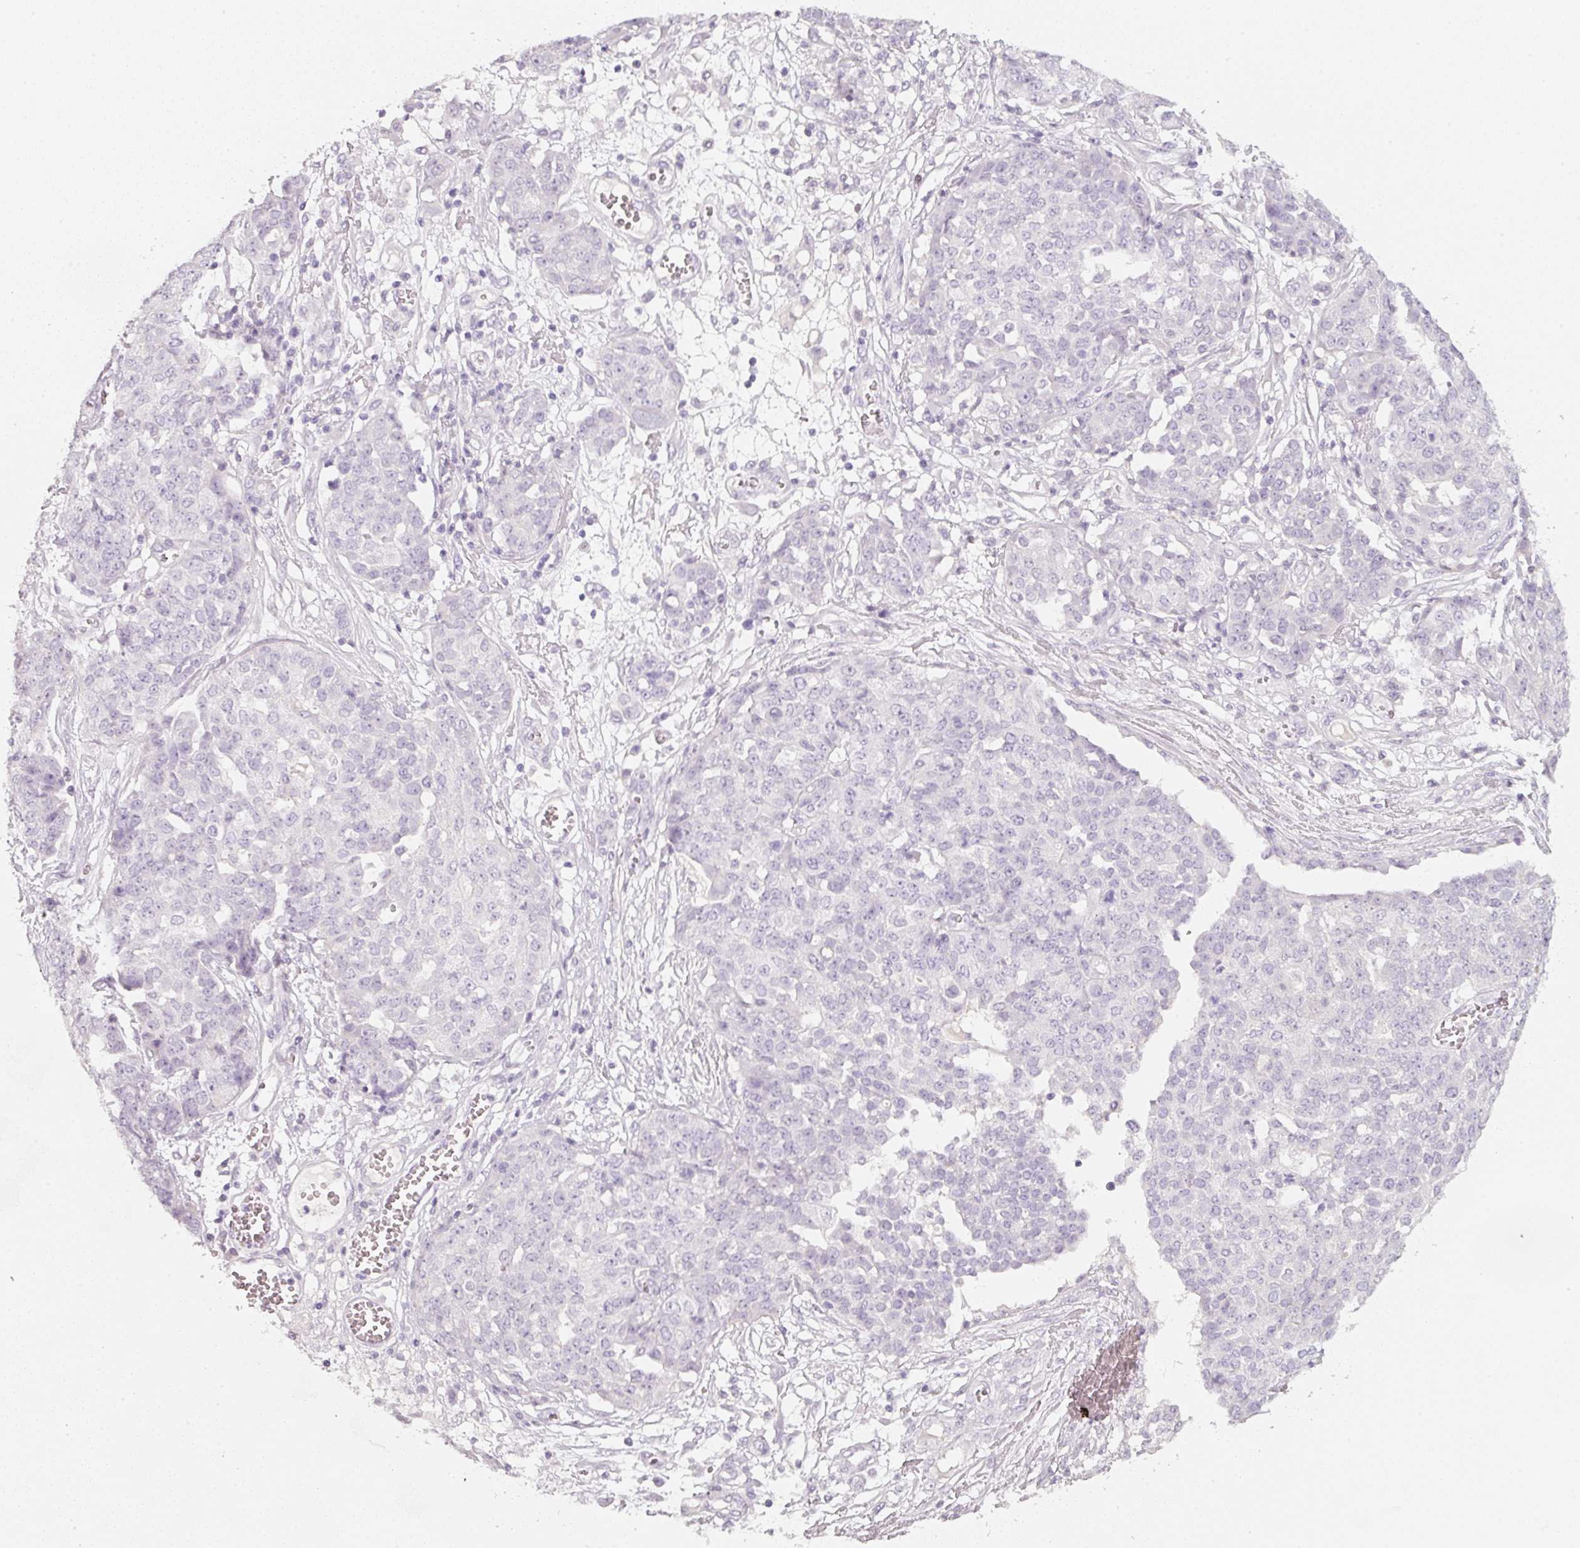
{"staining": {"intensity": "negative", "quantity": "none", "location": "none"}, "tissue": "ovarian cancer", "cell_type": "Tumor cells", "image_type": "cancer", "snomed": [{"axis": "morphology", "description": "Cystadenocarcinoma, serous, NOS"}, {"axis": "topography", "description": "Soft tissue"}, {"axis": "topography", "description": "Ovary"}], "caption": "This is an immunohistochemistry image of serous cystadenocarcinoma (ovarian). There is no expression in tumor cells.", "gene": "ENSG00000206549", "patient": {"sex": "female", "age": 57}}